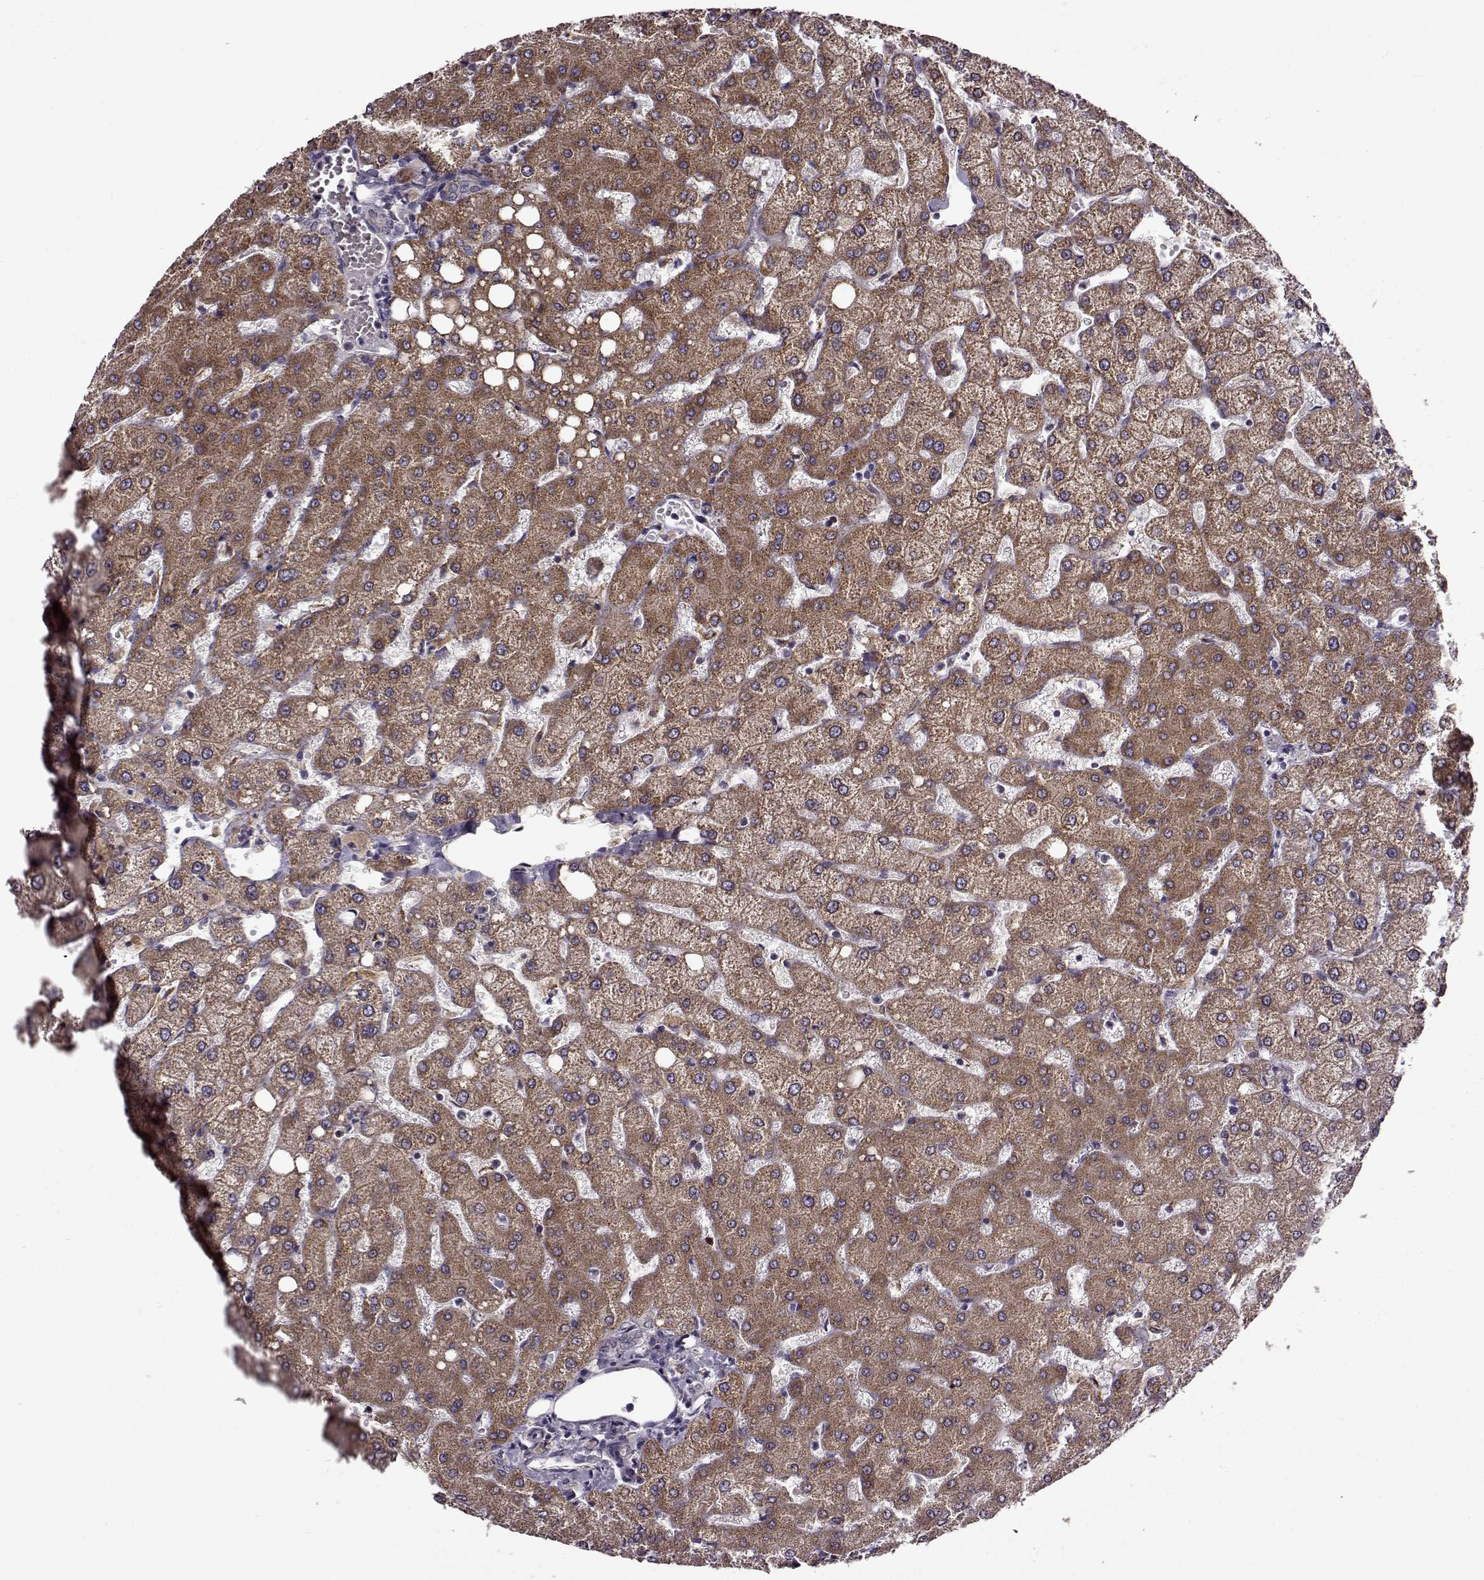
{"staining": {"intensity": "negative", "quantity": "none", "location": "none"}, "tissue": "liver", "cell_type": "Cholangiocytes", "image_type": "normal", "snomed": [{"axis": "morphology", "description": "Normal tissue, NOS"}, {"axis": "topography", "description": "Liver"}], "caption": "Immunohistochemistry micrograph of benign liver: liver stained with DAB (3,3'-diaminobenzidine) exhibits no significant protein expression in cholangiocytes. Brightfield microscopy of IHC stained with DAB (brown) and hematoxylin (blue), captured at high magnification.", "gene": "MTSS1", "patient": {"sex": "female", "age": 54}}